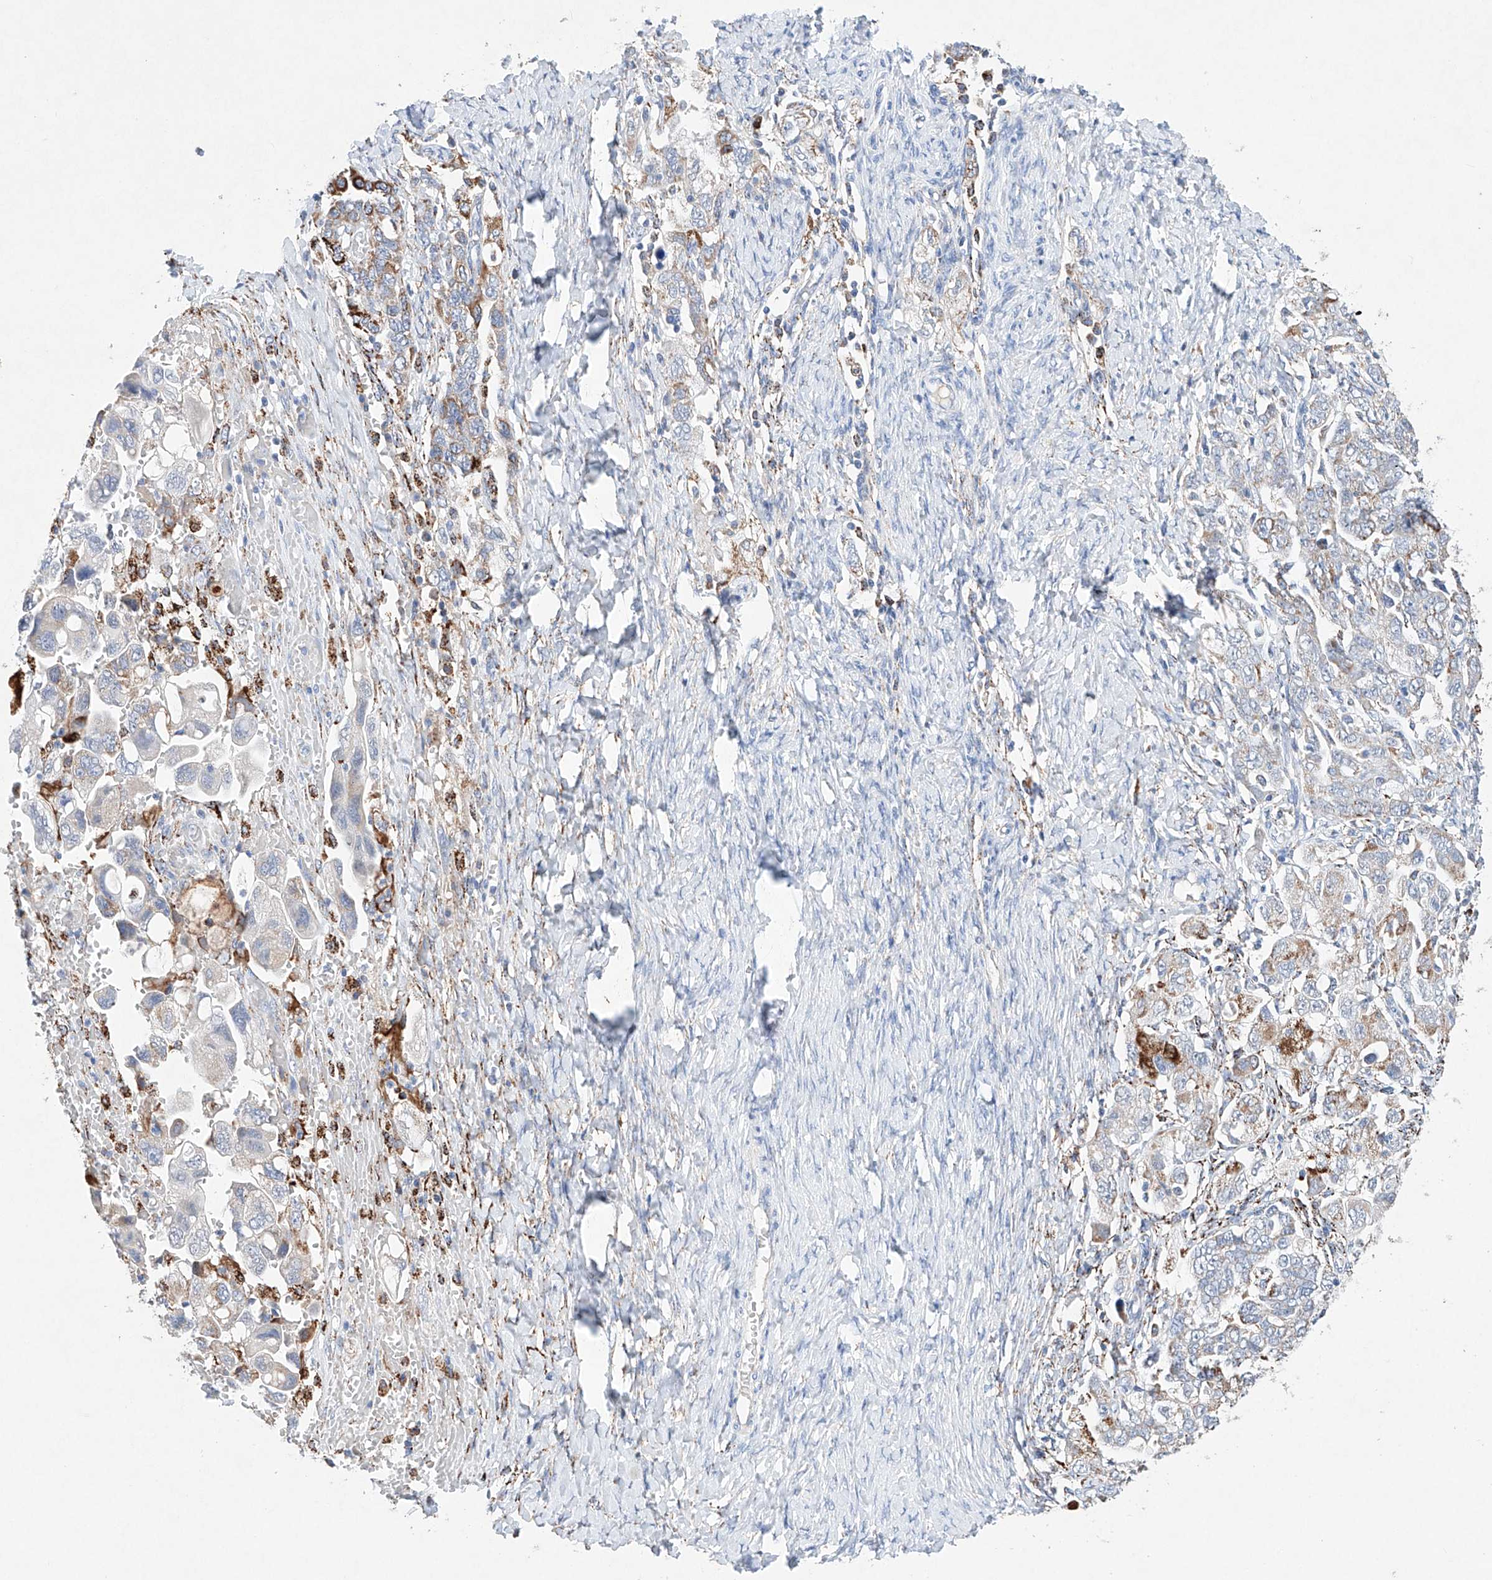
{"staining": {"intensity": "moderate", "quantity": "25%-75%", "location": "cytoplasmic/membranous"}, "tissue": "ovarian cancer", "cell_type": "Tumor cells", "image_type": "cancer", "snomed": [{"axis": "morphology", "description": "Carcinoma, NOS"}, {"axis": "morphology", "description": "Cystadenocarcinoma, serous, NOS"}, {"axis": "topography", "description": "Ovary"}], "caption": "Moderate cytoplasmic/membranous protein expression is seen in about 25%-75% of tumor cells in ovarian carcinoma.", "gene": "NRROS", "patient": {"sex": "female", "age": 69}}